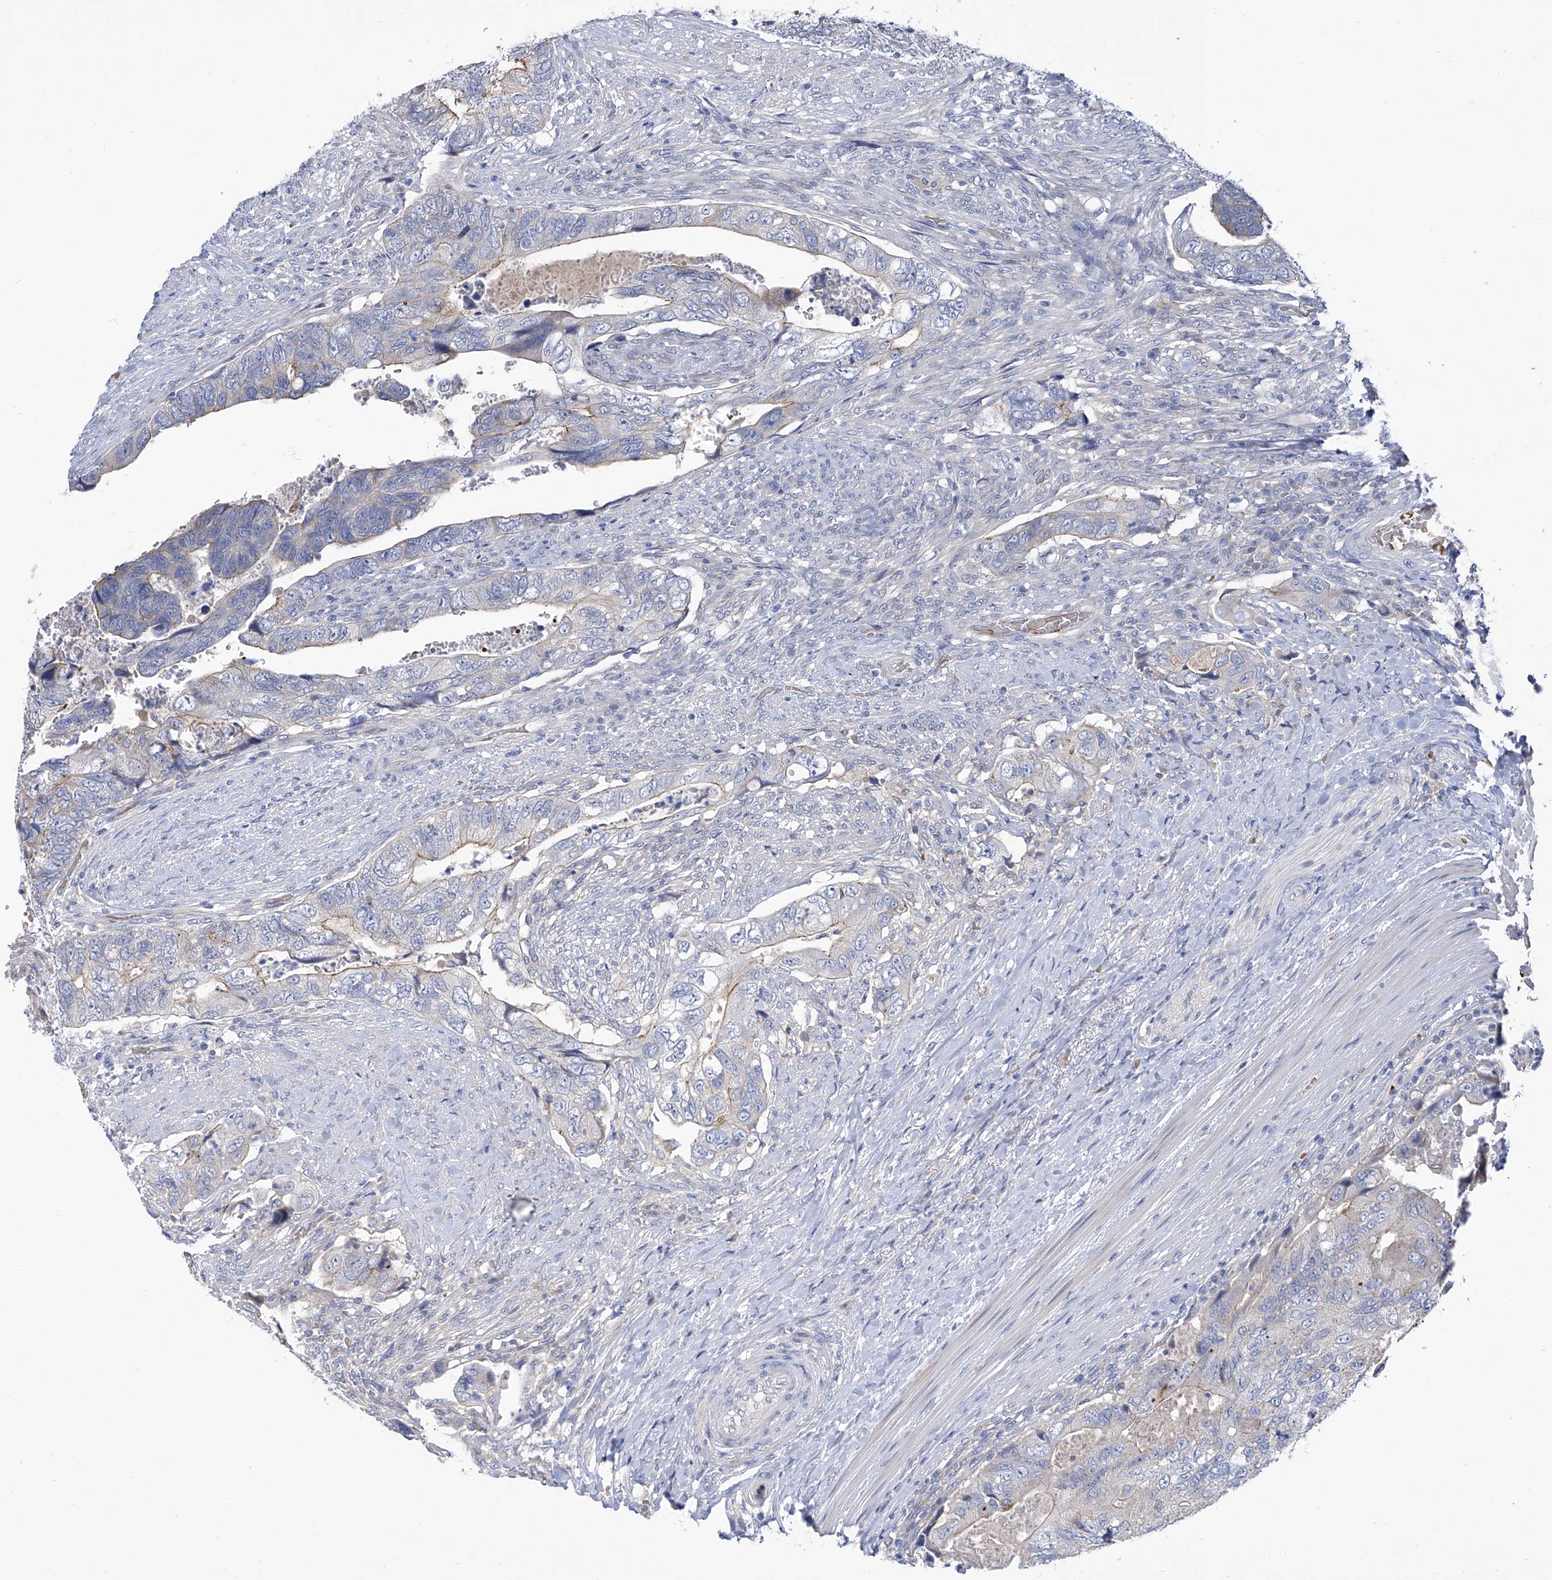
{"staining": {"intensity": "moderate", "quantity": "<25%", "location": "cytoplasmic/membranous"}, "tissue": "colorectal cancer", "cell_type": "Tumor cells", "image_type": "cancer", "snomed": [{"axis": "morphology", "description": "Adenocarcinoma, NOS"}, {"axis": "topography", "description": "Rectum"}], "caption": "Immunohistochemistry histopathology image of human colorectal cancer stained for a protein (brown), which demonstrates low levels of moderate cytoplasmic/membranous positivity in about <25% of tumor cells.", "gene": "PARD3", "patient": {"sex": "male", "age": 63}}